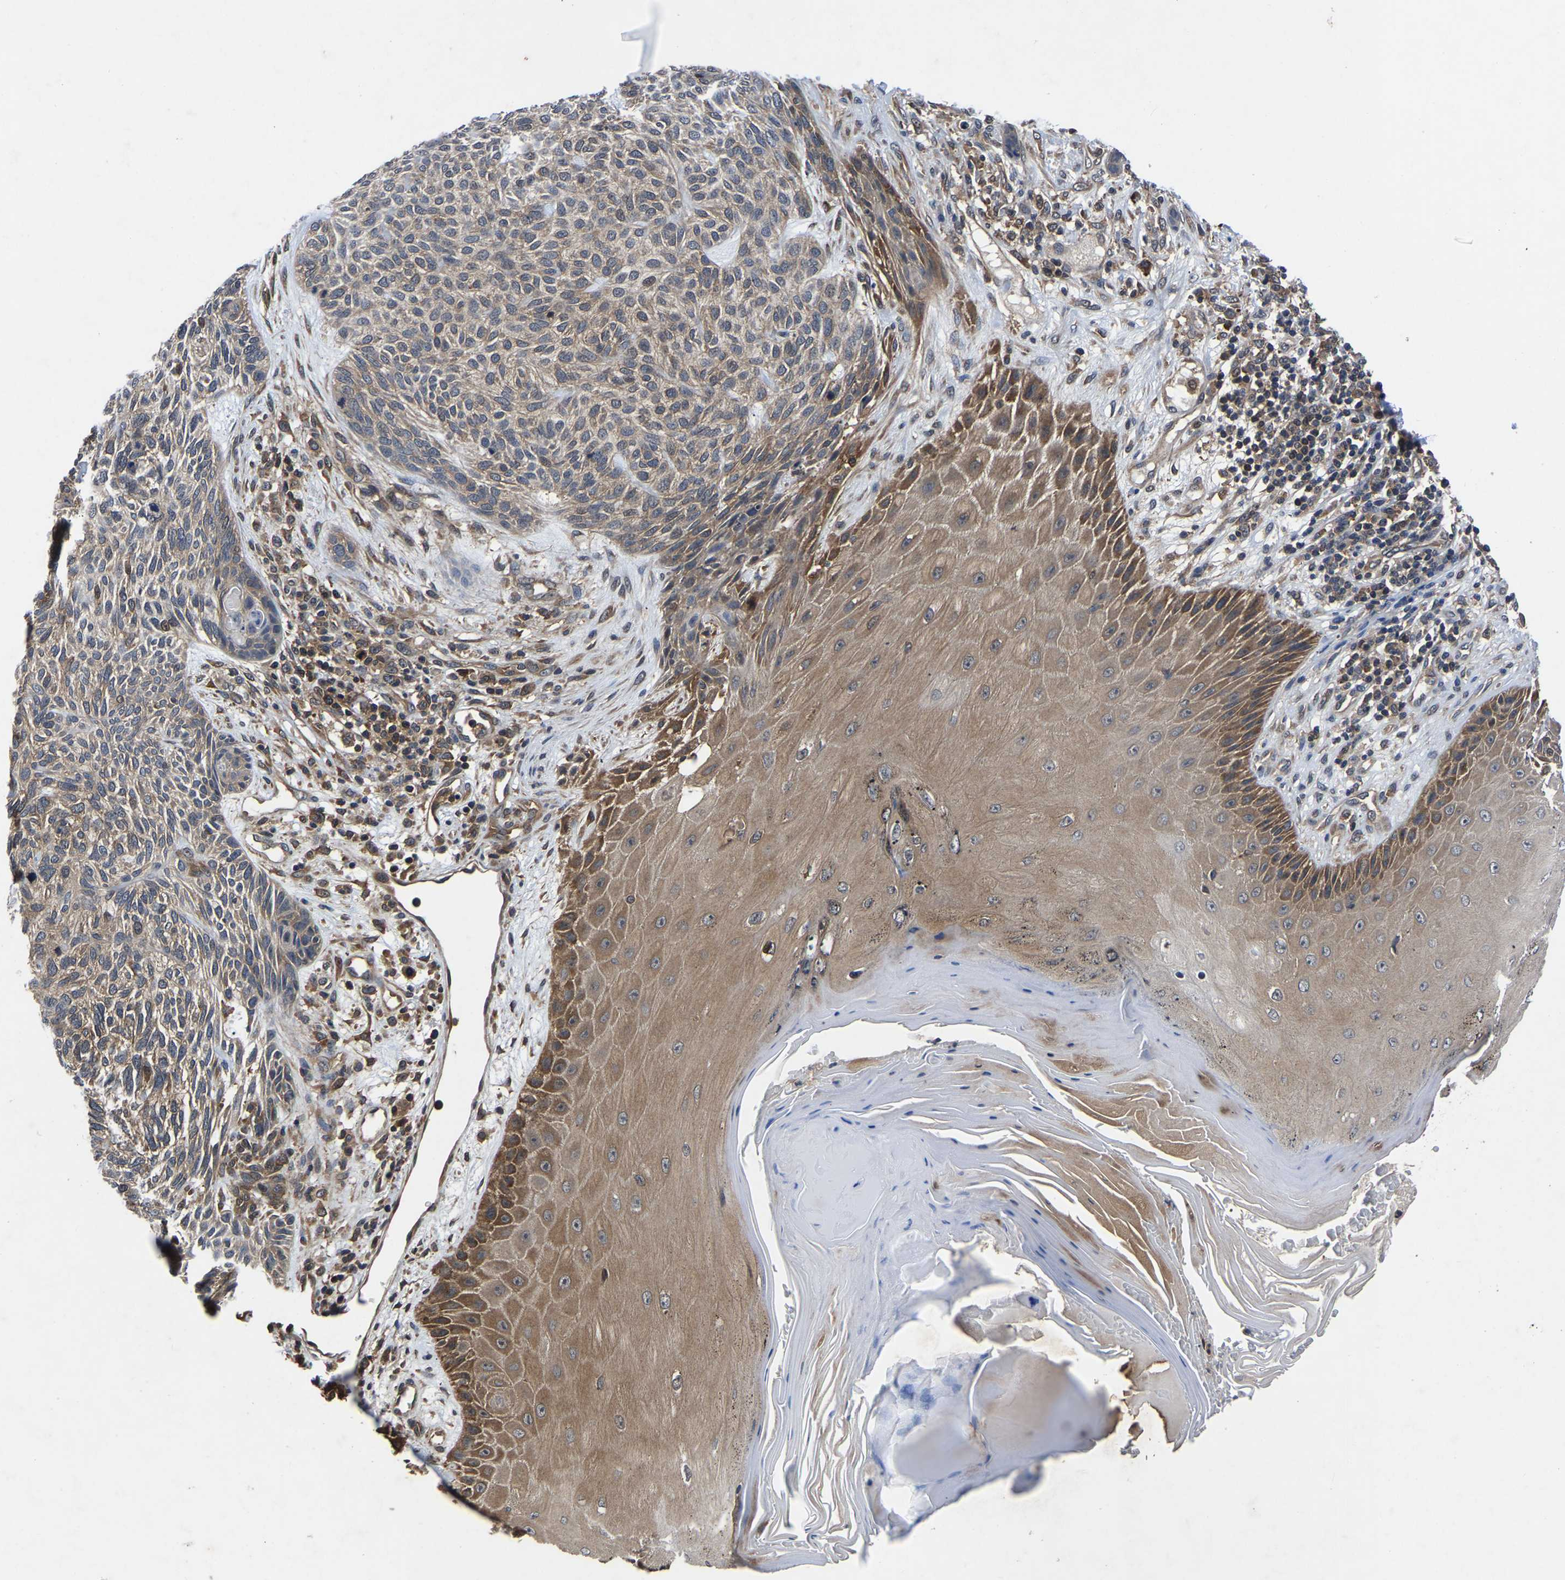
{"staining": {"intensity": "moderate", "quantity": ">75%", "location": "cytoplasmic/membranous"}, "tissue": "skin cancer", "cell_type": "Tumor cells", "image_type": "cancer", "snomed": [{"axis": "morphology", "description": "Basal cell carcinoma"}, {"axis": "topography", "description": "Skin"}], "caption": "Tumor cells reveal medium levels of moderate cytoplasmic/membranous staining in about >75% of cells in human skin cancer (basal cell carcinoma). Nuclei are stained in blue.", "gene": "FGD5", "patient": {"sex": "male", "age": 55}}